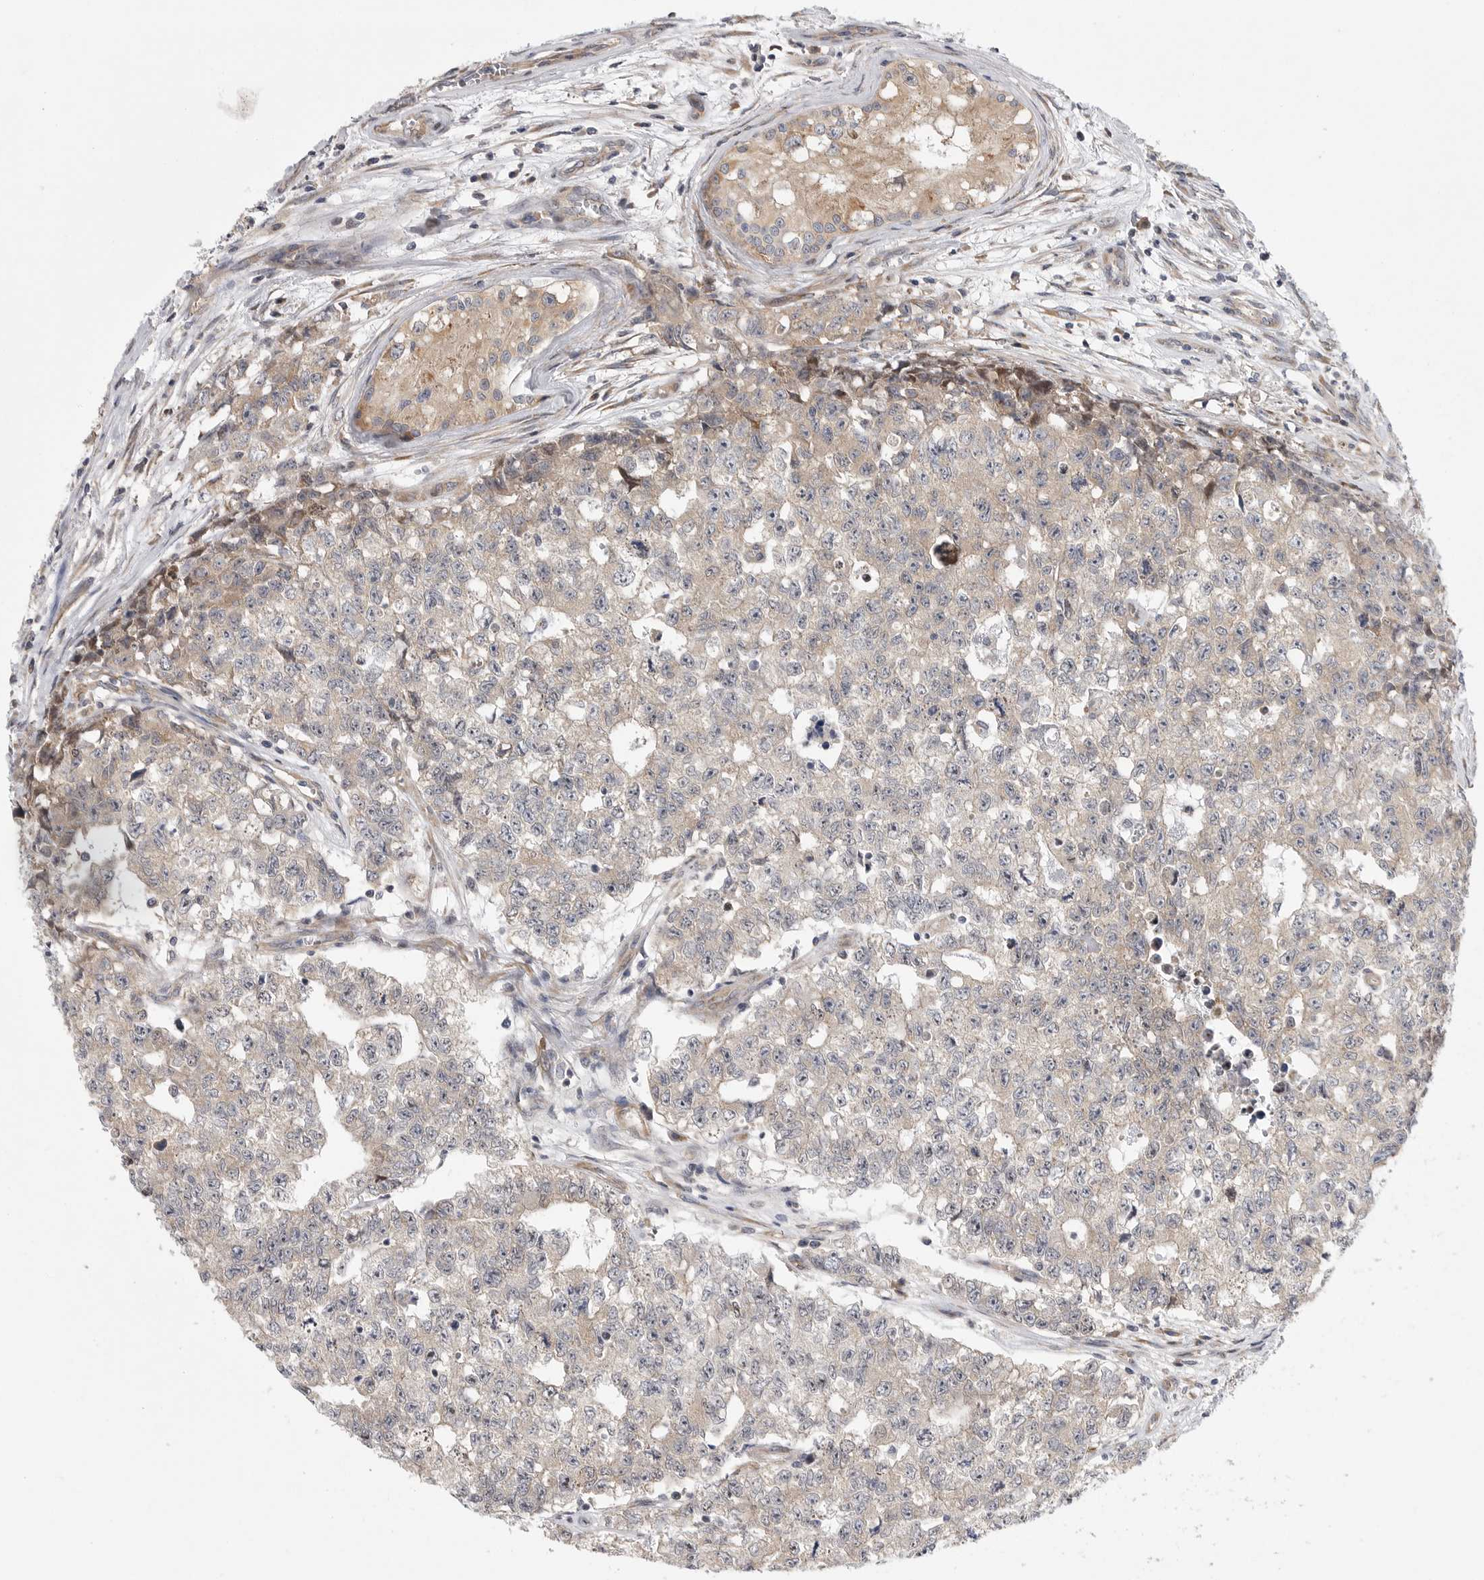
{"staining": {"intensity": "negative", "quantity": "none", "location": "none"}, "tissue": "testis cancer", "cell_type": "Tumor cells", "image_type": "cancer", "snomed": [{"axis": "morphology", "description": "Carcinoma, Embryonal, NOS"}, {"axis": "topography", "description": "Testis"}], "caption": "Human testis embryonal carcinoma stained for a protein using IHC demonstrates no staining in tumor cells.", "gene": "FBXO43", "patient": {"sex": "male", "age": 28}}